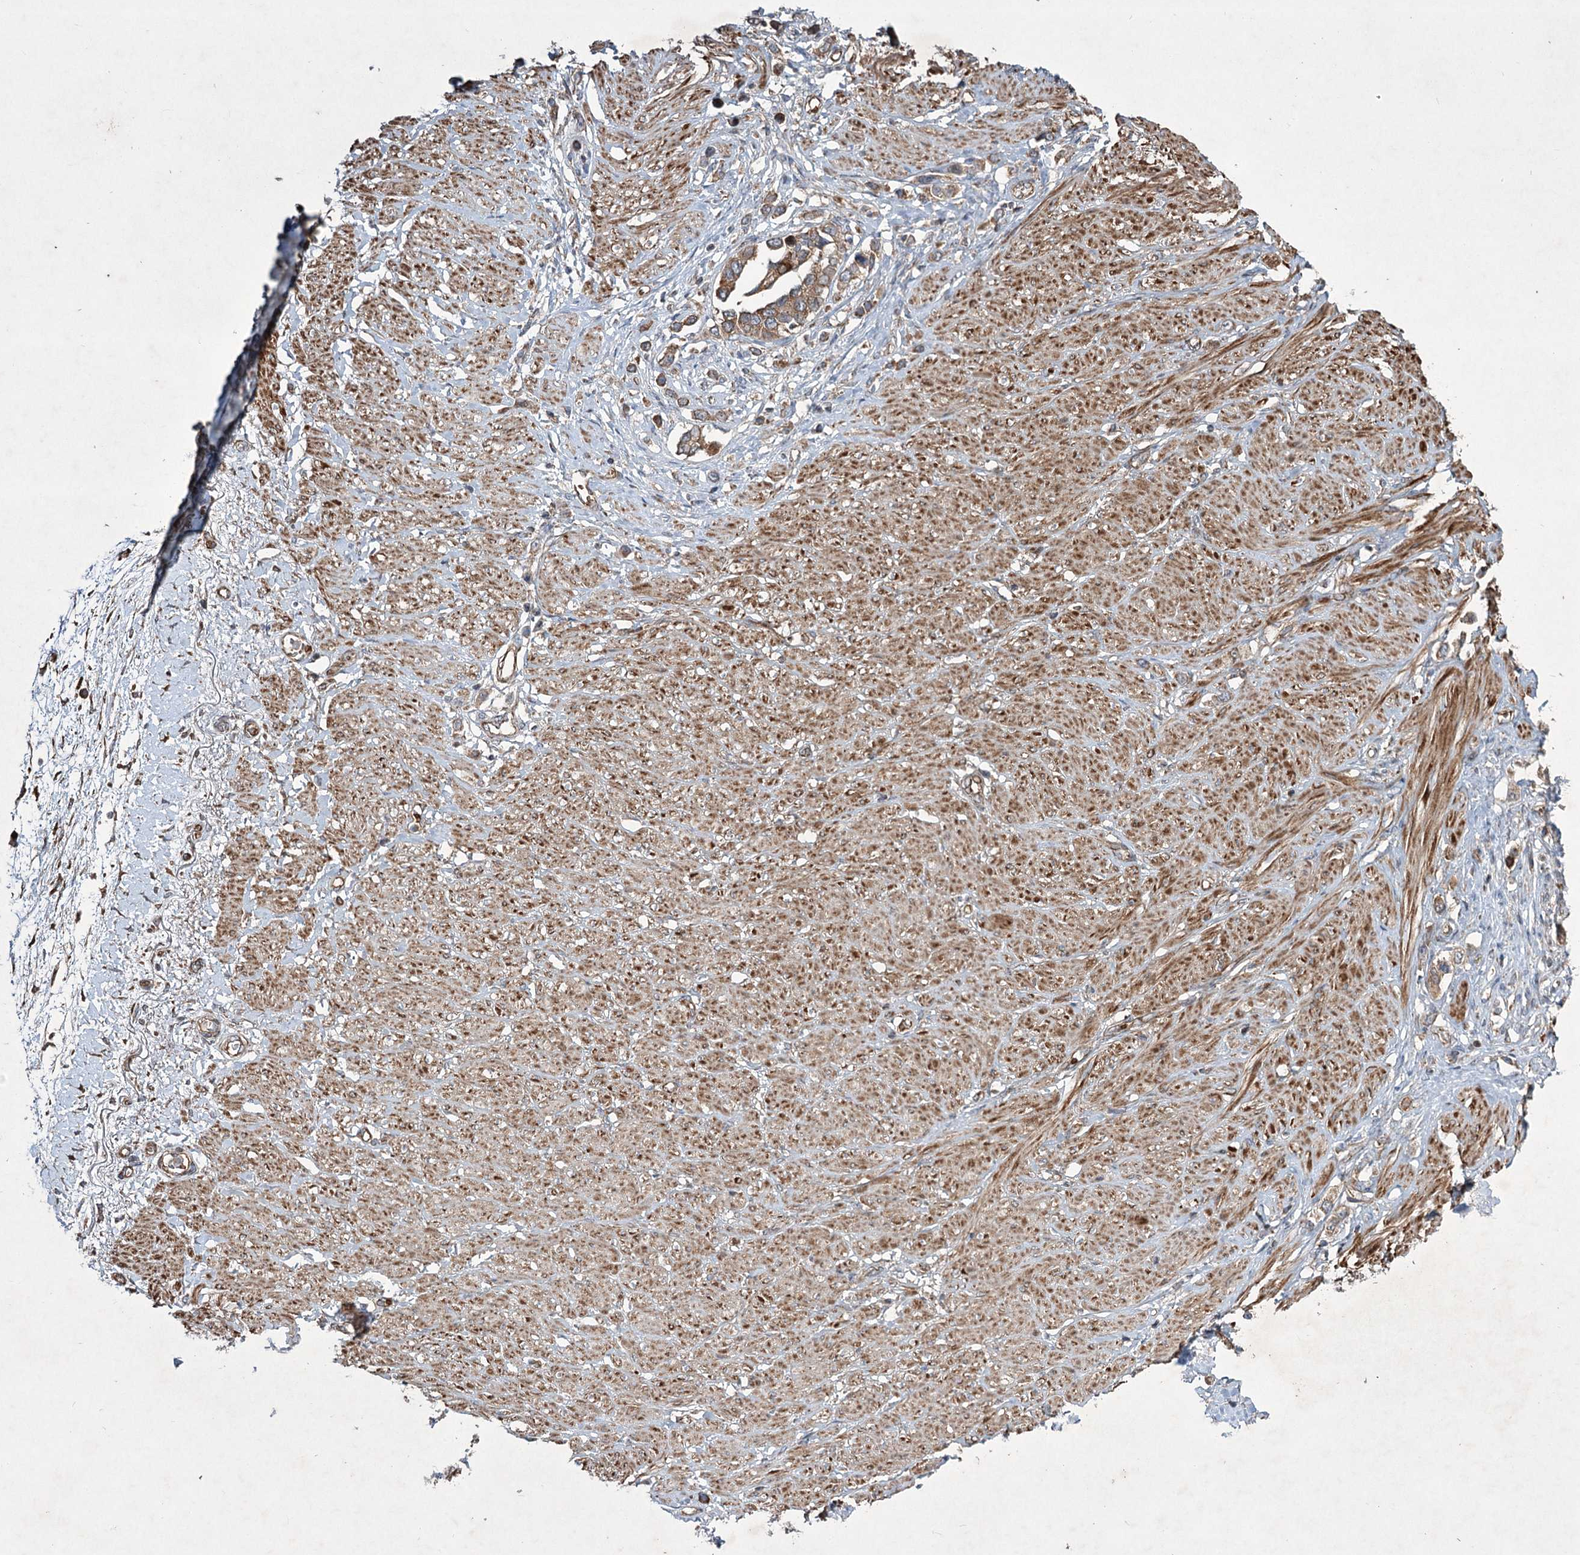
{"staining": {"intensity": "moderate", "quantity": ">75%", "location": "cytoplasmic/membranous"}, "tissue": "stomach cancer", "cell_type": "Tumor cells", "image_type": "cancer", "snomed": [{"axis": "morphology", "description": "Adenocarcinoma, NOS"}, {"axis": "topography", "description": "Stomach"}], "caption": "Immunohistochemical staining of human adenocarcinoma (stomach) demonstrates moderate cytoplasmic/membranous protein expression in about >75% of tumor cells. The staining was performed using DAB, with brown indicating positive protein expression. Nuclei are stained blue with hematoxylin.", "gene": "SERINC5", "patient": {"sex": "female", "age": 65}}